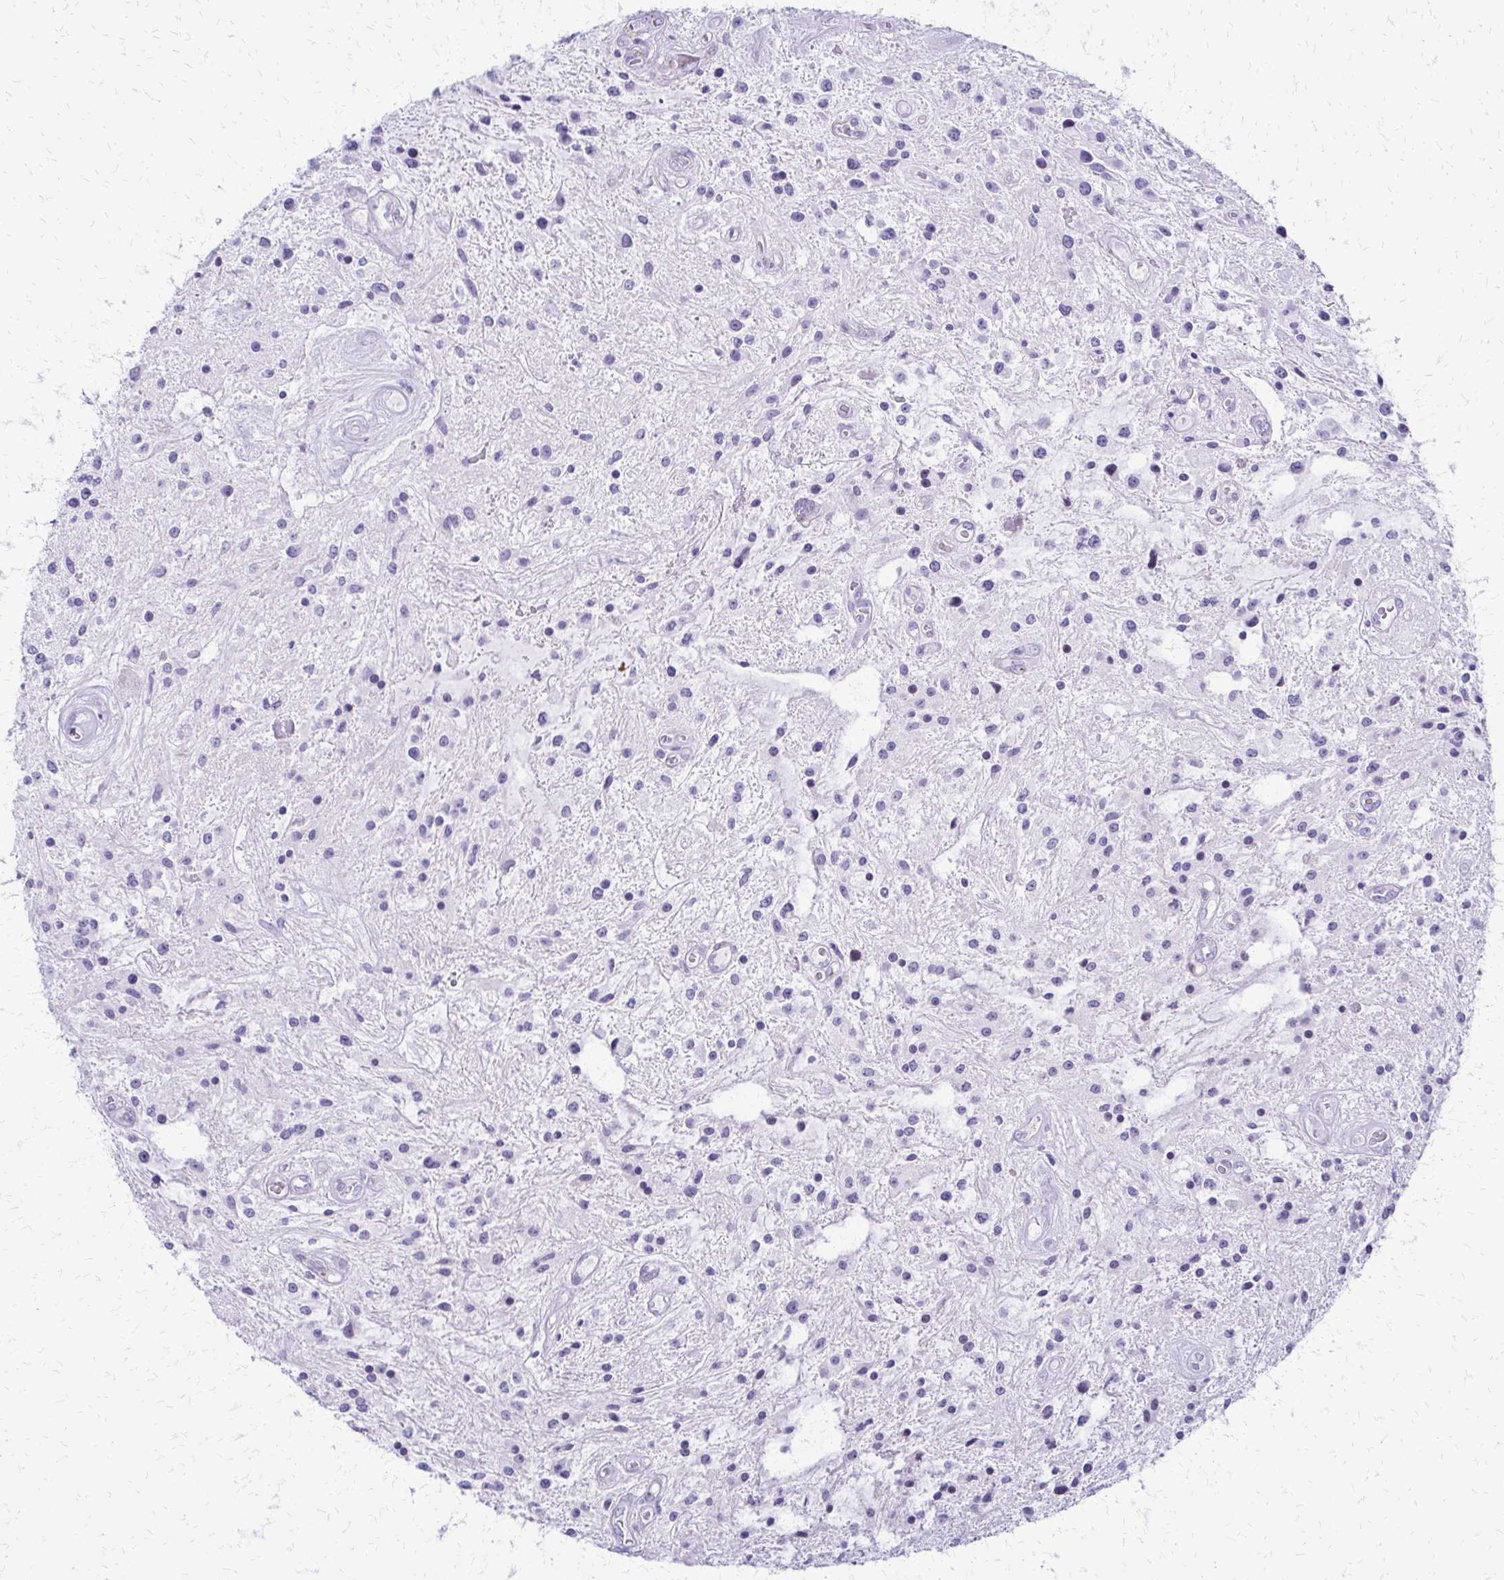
{"staining": {"intensity": "negative", "quantity": "none", "location": "none"}, "tissue": "glioma", "cell_type": "Tumor cells", "image_type": "cancer", "snomed": [{"axis": "morphology", "description": "Glioma, malignant, Low grade"}, {"axis": "topography", "description": "Cerebellum"}], "caption": "IHC image of neoplastic tissue: human malignant low-grade glioma stained with DAB demonstrates no significant protein staining in tumor cells.", "gene": "FAM162B", "patient": {"sex": "female", "age": 14}}